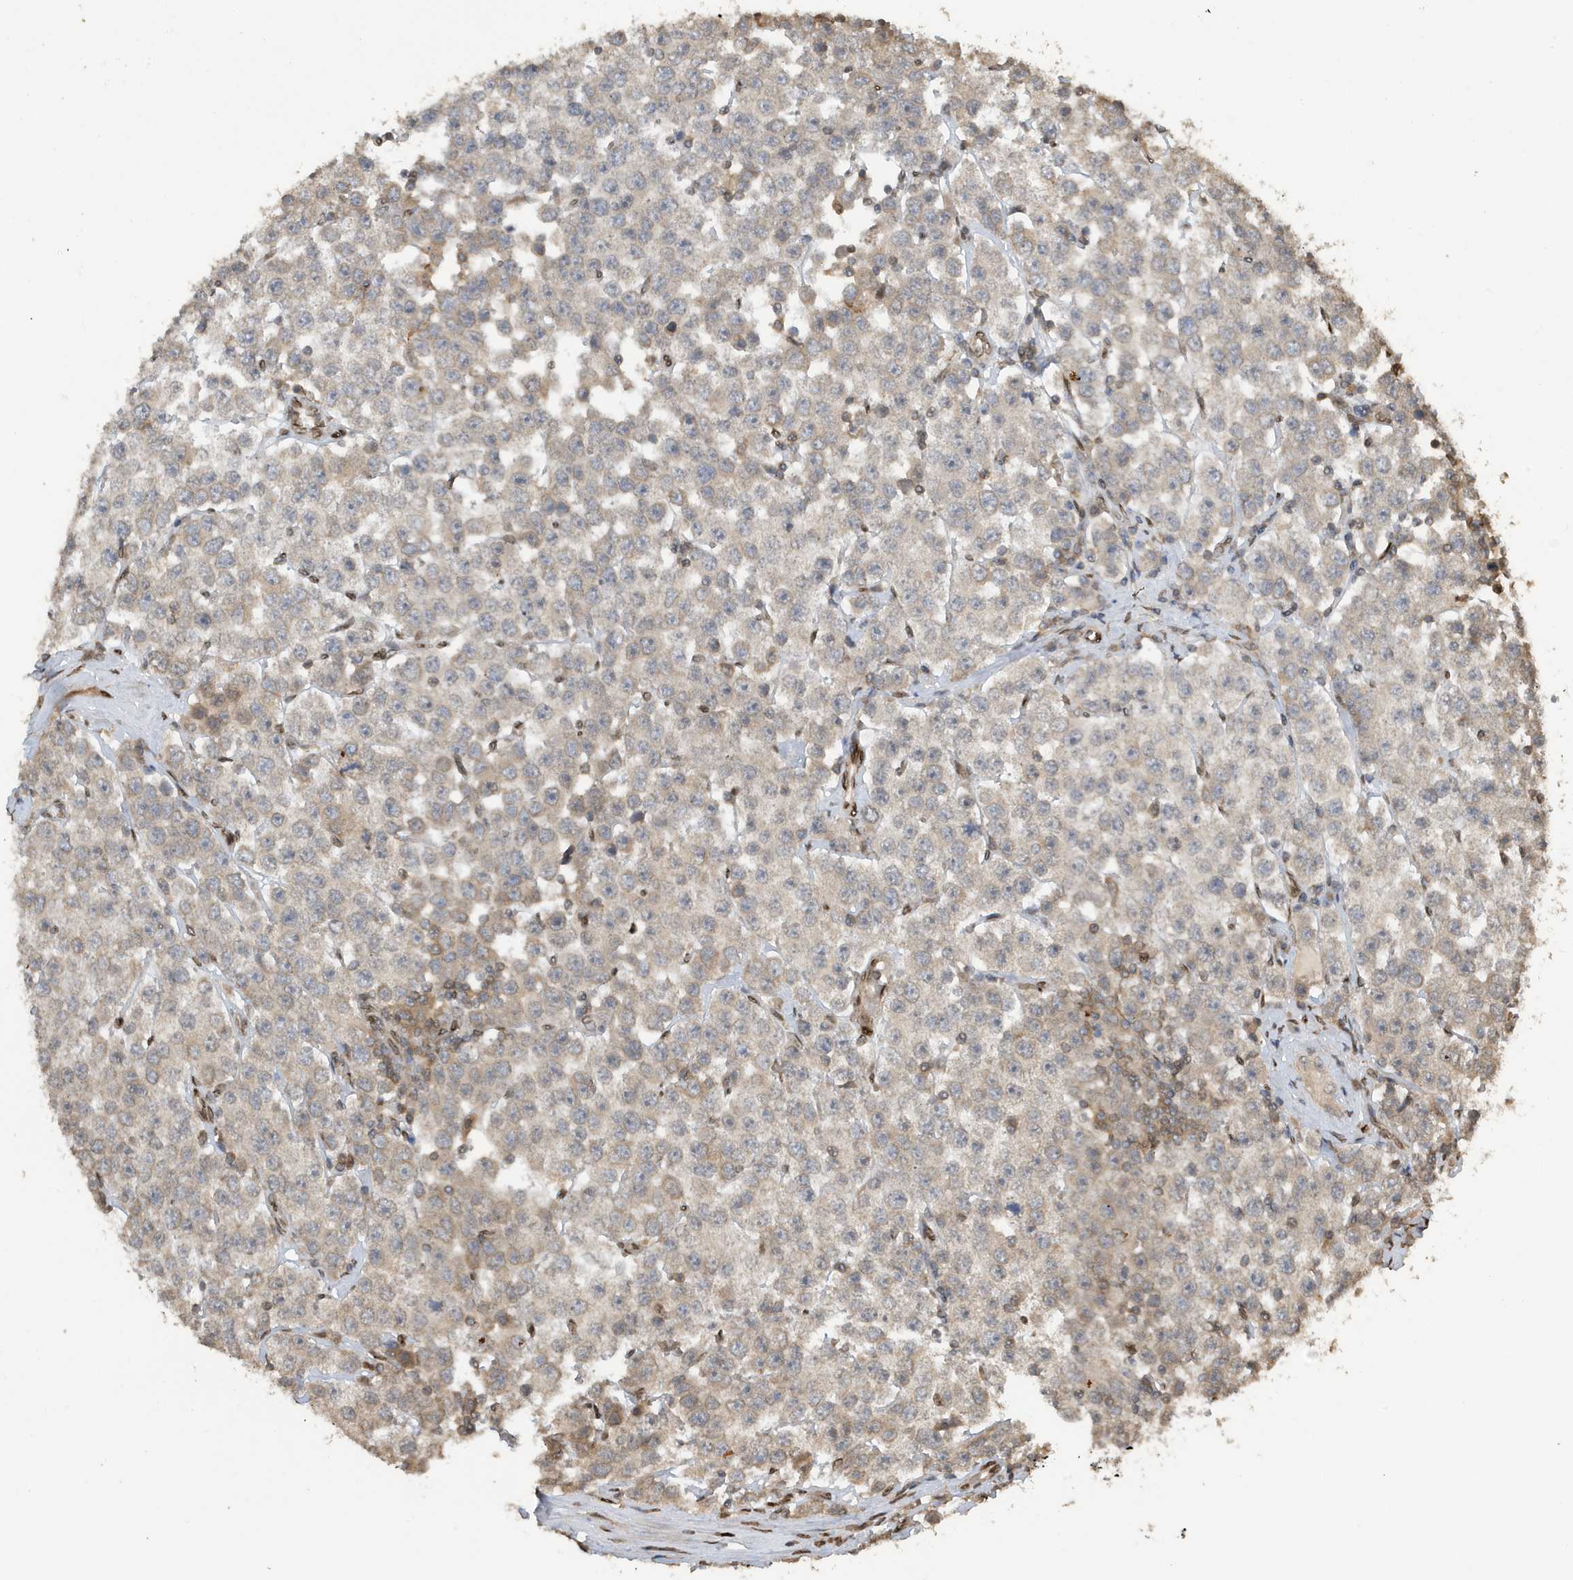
{"staining": {"intensity": "weak", "quantity": "25%-75%", "location": "cytoplasmic/membranous,nuclear"}, "tissue": "testis cancer", "cell_type": "Tumor cells", "image_type": "cancer", "snomed": [{"axis": "morphology", "description": "Seminoma, NOS"}, {"axis": "topography", "description": "Testis"}], "caption": "An image showing weak cytoplasmic/membranous and nuclear positivity in about 25%-75% of tumor cells in testis cancer (seminoma), as visualized by brown immunohistochemical staining.", "gene": "DUSP18", "patient": {"sex": "male", "age": 28}}